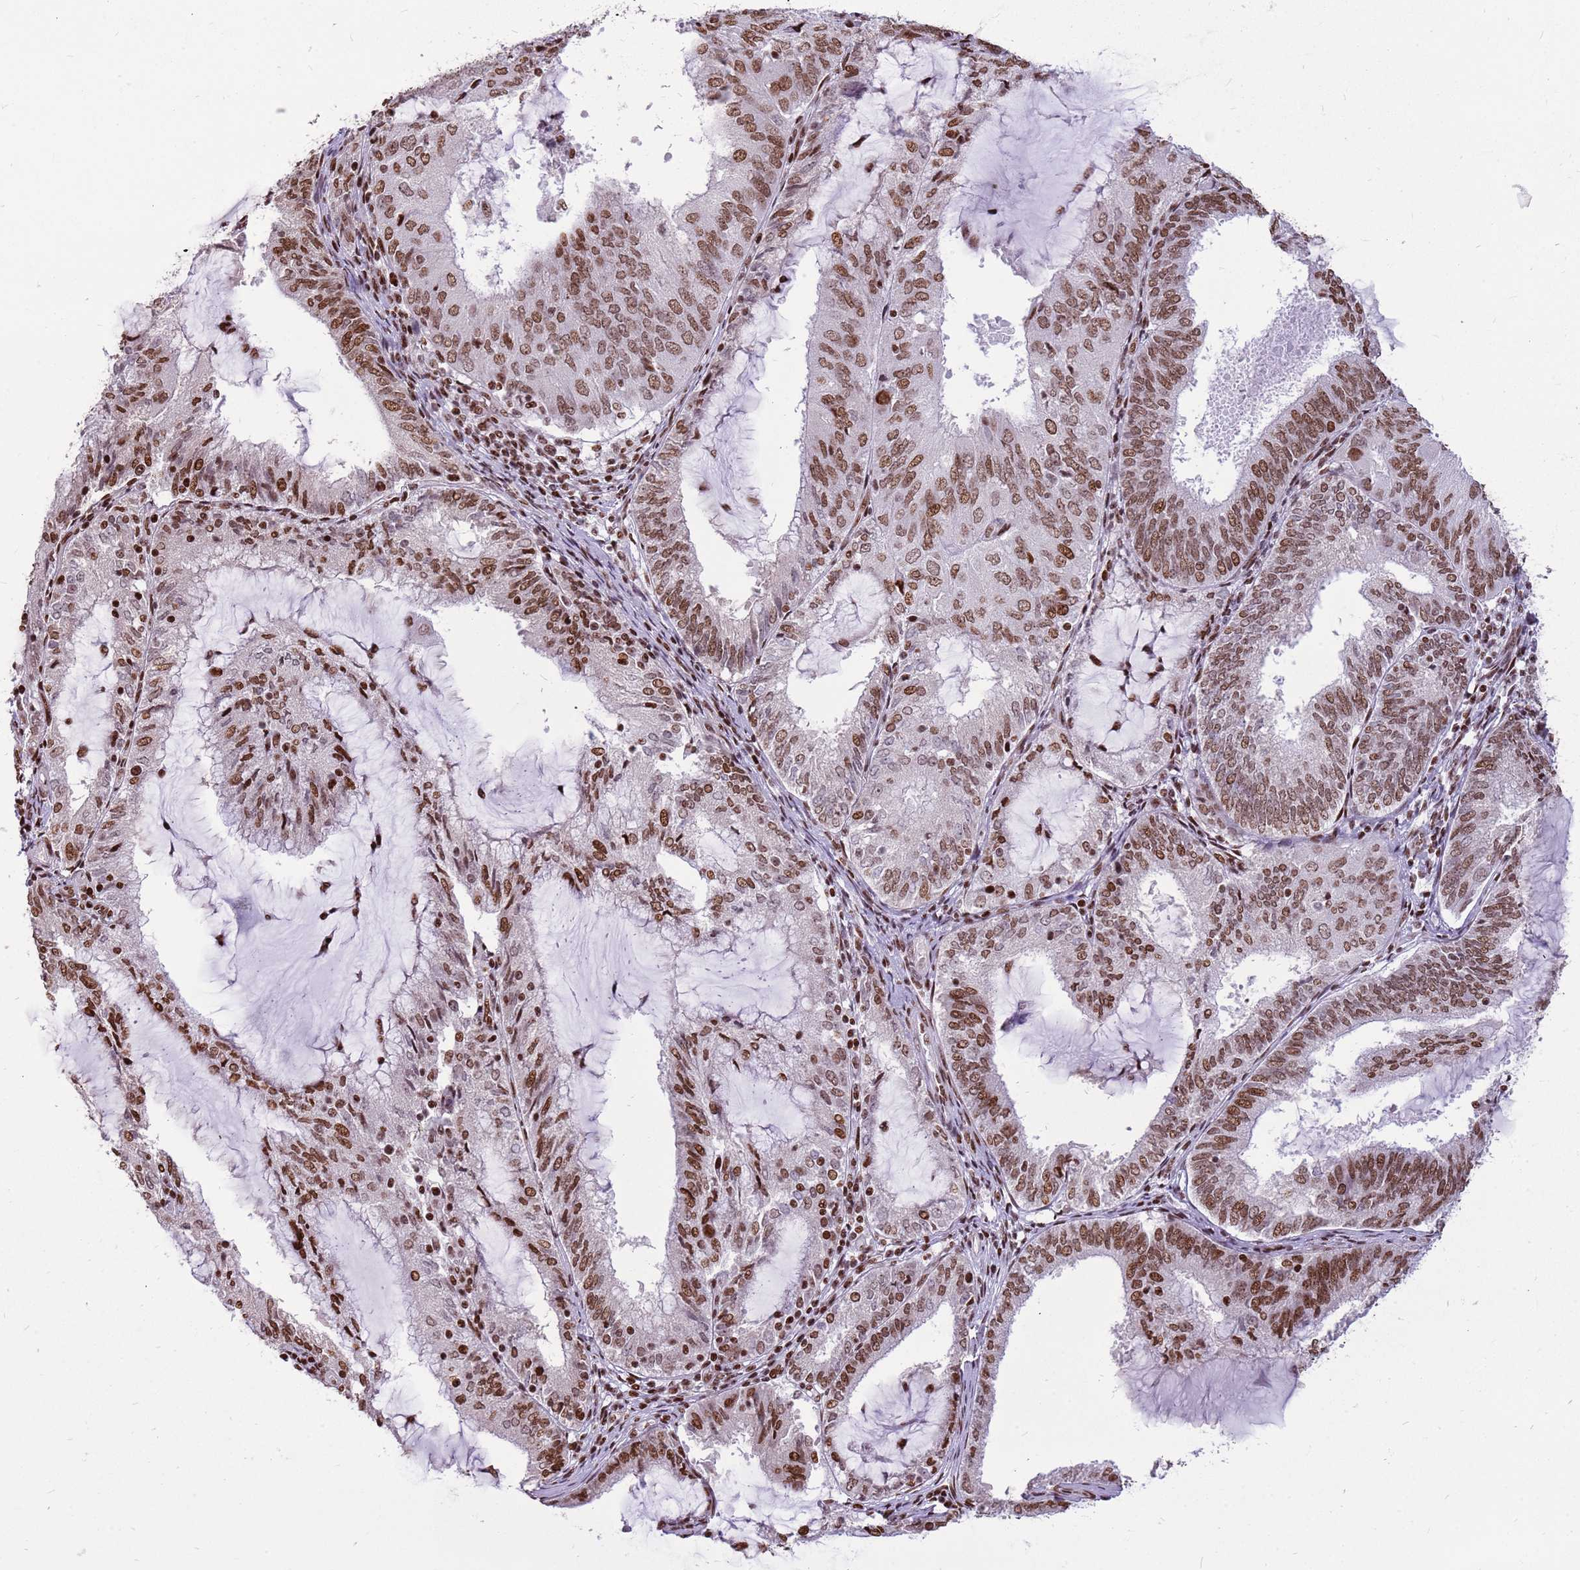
{"staining": {"intensity": "moderate", "quantity": ">75%", "location": "nuclear"}, "tissue": "endometrial cancer", "cell_type": "Tumor cells", "image_type": "cancer", "snomed": [{"axis": "morphology", "description": "Adenocarcinoma, NOS"}, {"axis": "topography", "description": "Endometrium"}], "caption": "Brown immunohistochemical staining in adenocarcinoma (endometrial) demonstrates moderate nuclear positivity in about >75% of tumor cells.", "gene": "WASHC4", "patient": {"sex": "female", "age": 81}}